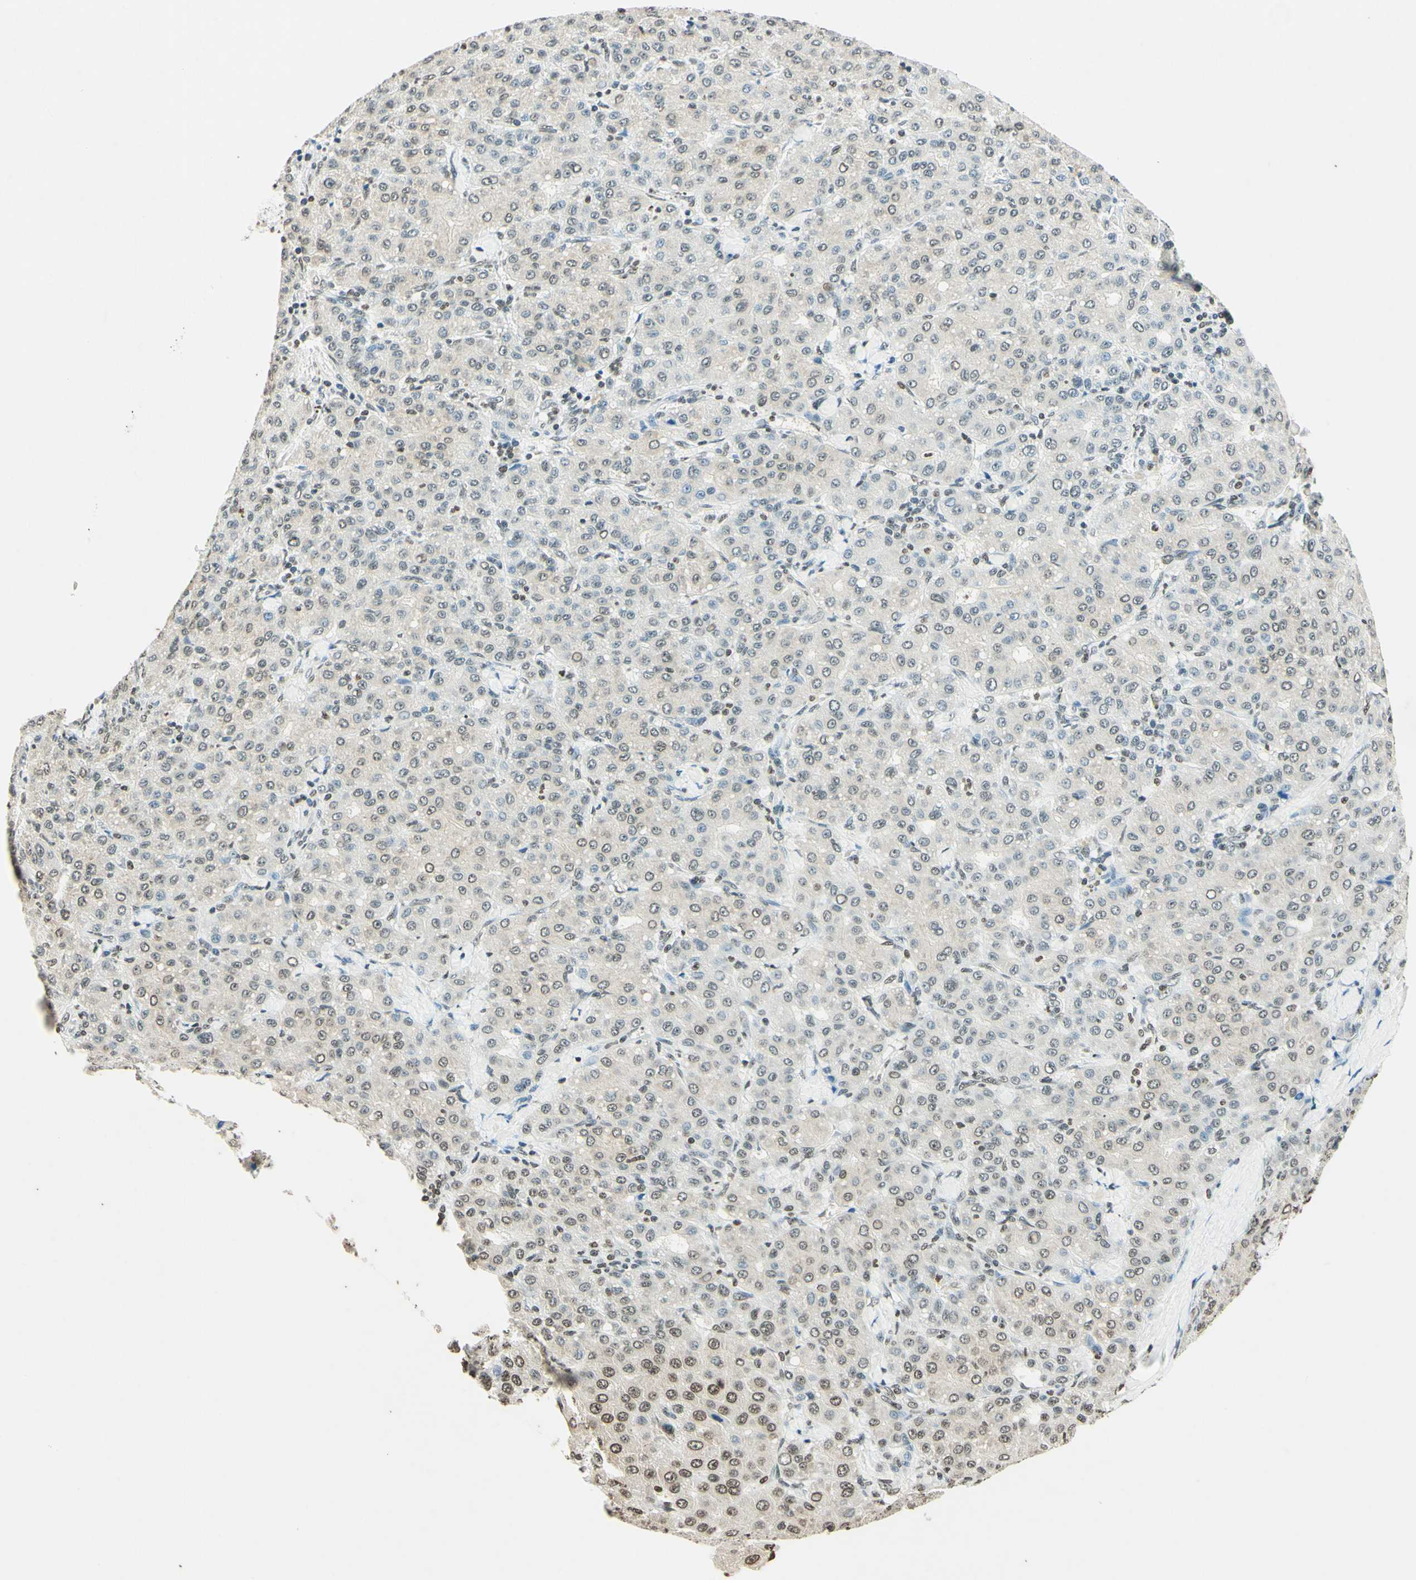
{"staining": {"intensity": "weak", "quantity": "<25%", "location": "nuclear"}, "tissue": "liver cancer", "cell_type": "Tumor cells", "image_type": "cancer", "snomed": [{"axis": "morphology", "description": "Carcinoma, Hepatocellular, NOS"}, {"axis": "topography", "description": "Liver"}], "caption": "Image shows no significant protein expression in tumor cells of liver cancer (hepatocellular carcinoma). (DAB (3,3'-diaminobenzidine) immunohistochemistry (IHC) visualized using brightfield microscopy, high magnification).", "gene": "MSH2", "patient": {"sex": "male", "age": 65}}